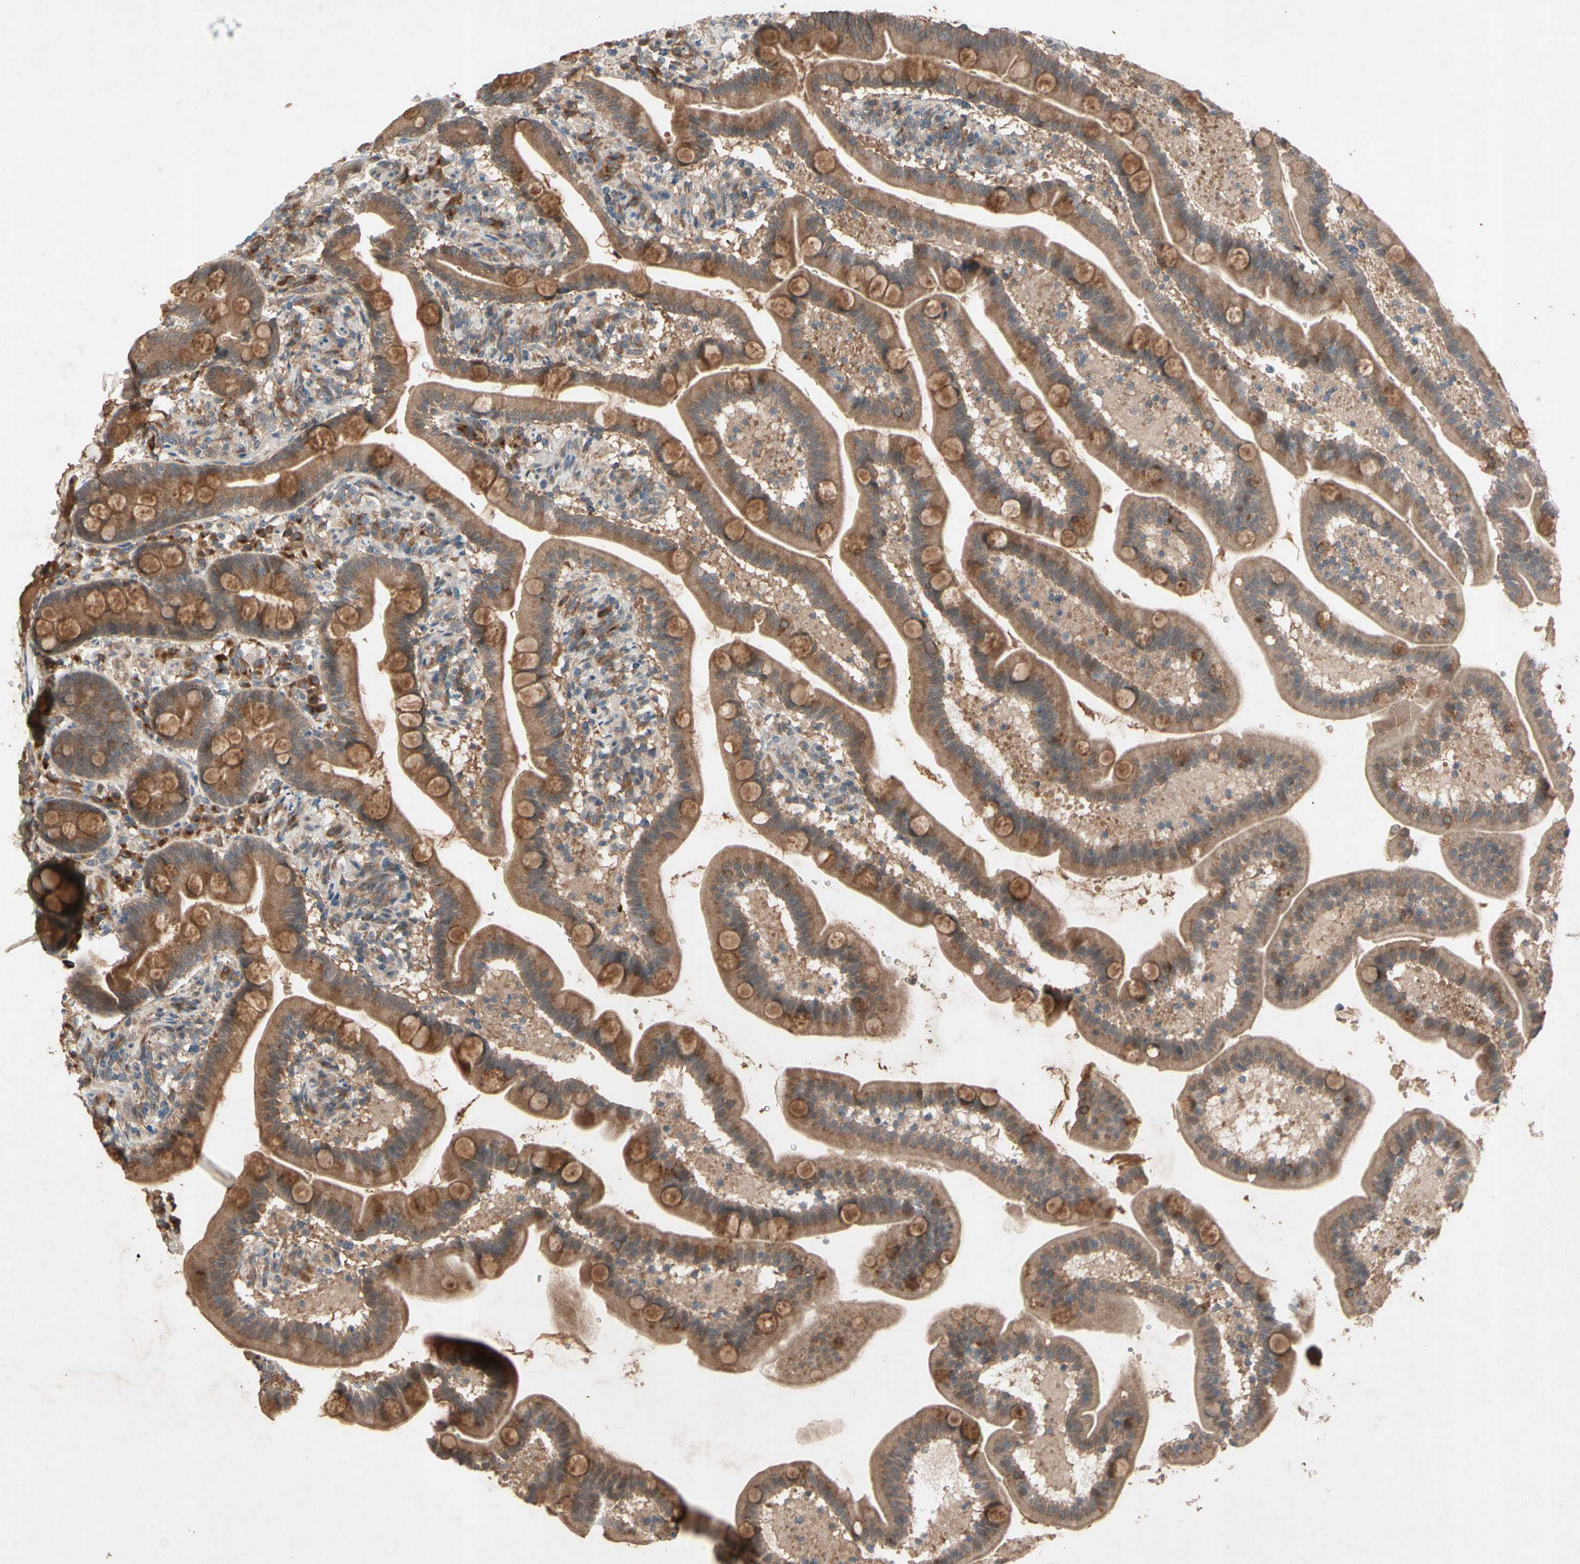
{"staining": {"intensity": "moderate", "quantity": ">75%", "location": "cytoplasmic/membranous"}, "tissue": "duodenum", "cell_type": "Glandular cells", "image_type": "normal", "snomed": [{"axis": "morphology", "description": "Normal tissue, NOS"}, {"axis": "topography", "description": "Duodenum"}], "caption": "Moderate cytoplasmic/membranous expression for a protein is present in about >75% of glandular cells of benign duodenum using IHC.", "gene": "NSF", "patient": {"sex": "male", "age": 54}}